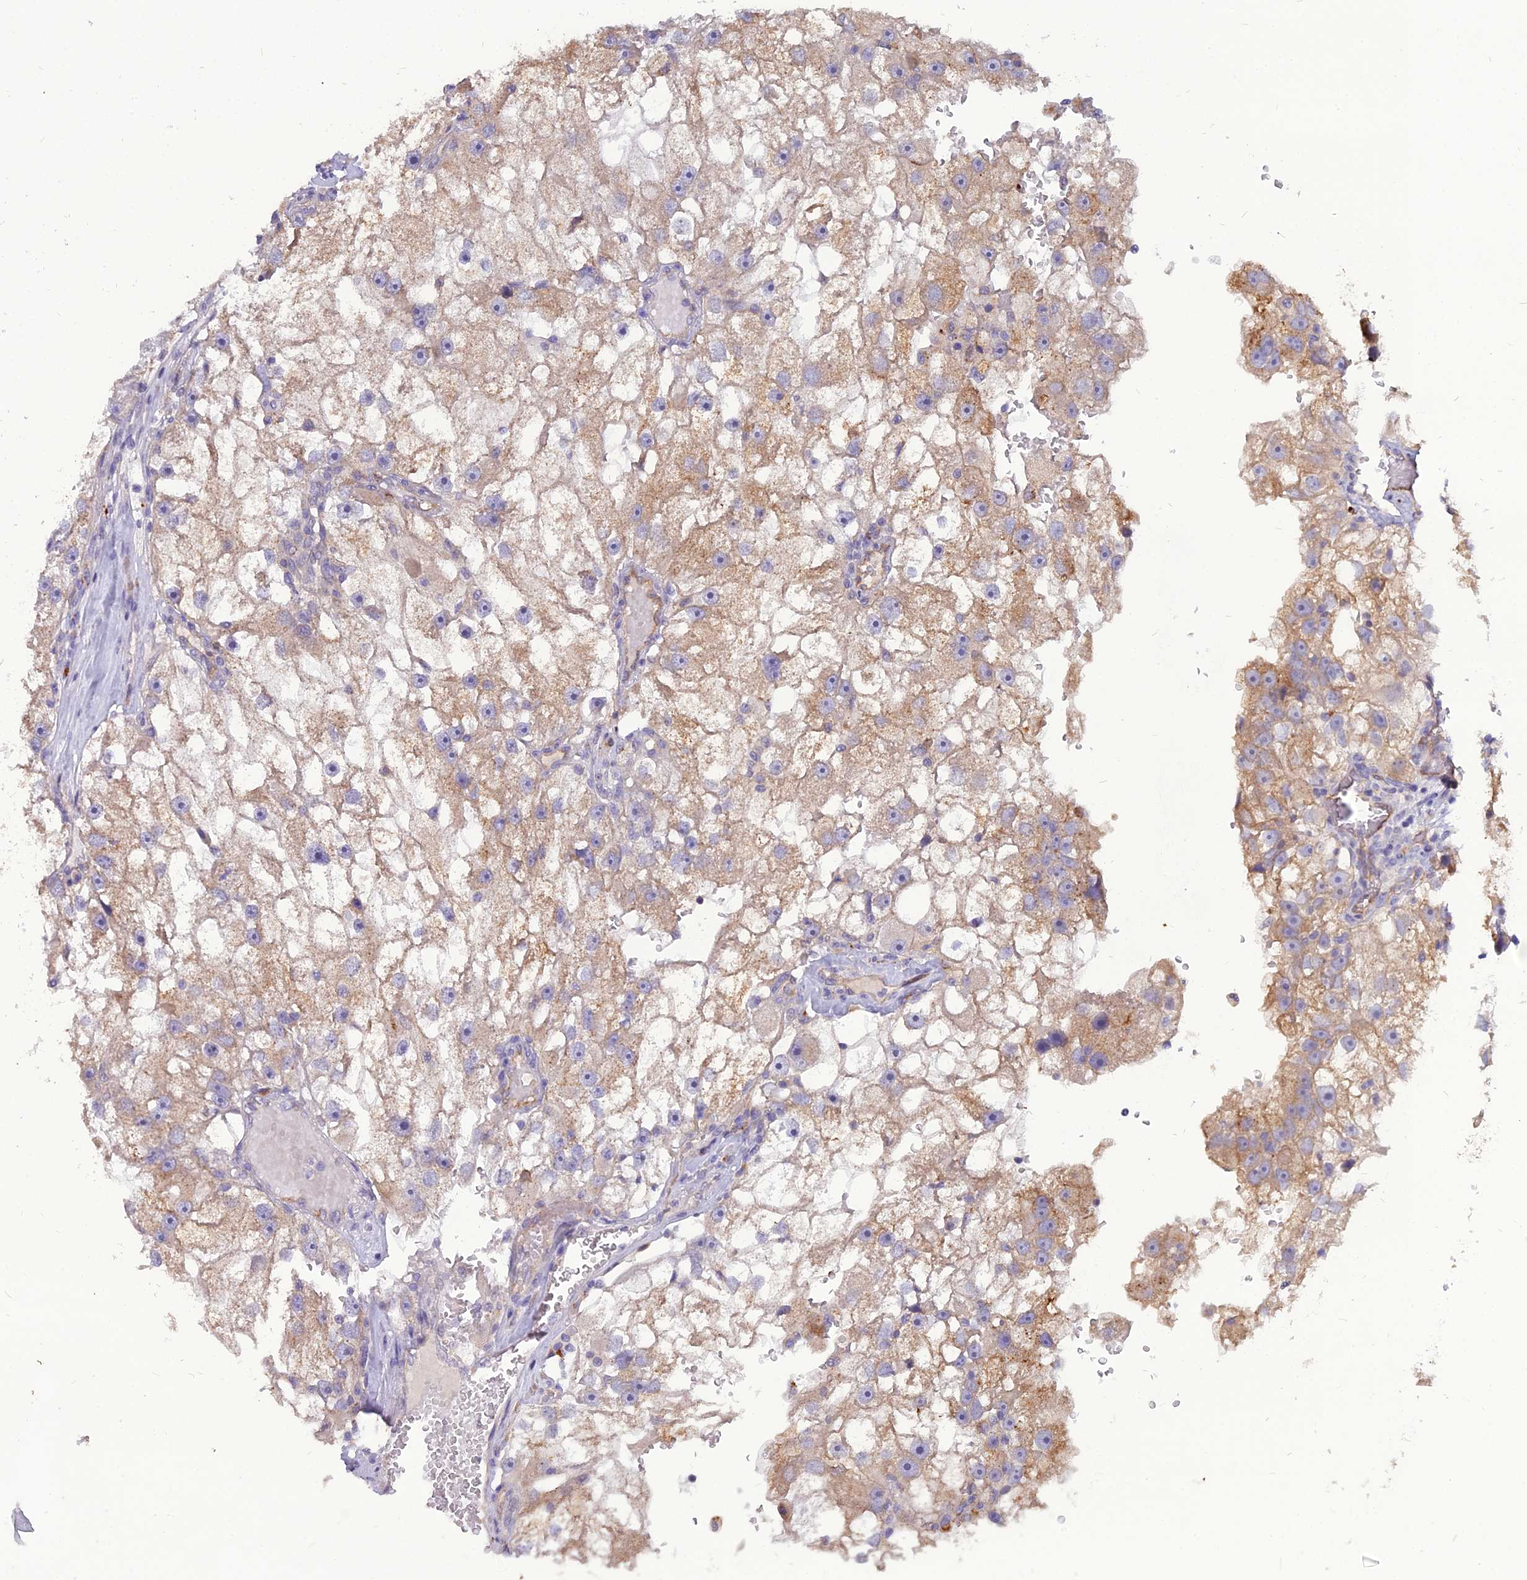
{"staining": {"intensity": "weak", "quantity": ">75%", "location": "cytoplasmic/membranous"}, "tissue": "renal cancer", "cell_type": "Tumor cells", "image_type": "cancer", "snomed": [{"axis": "morphology", "description": "Adenocarcinoma, NOS"}, {"axis": "topography", "description": "Kidney"}], "caption": "Brown immunohistochemical staining in renal cancer shows weak cytoplasmic/membranous positivity in approximately >75% of tumor cells.", "gene": "PCED1B", "patient": {"sex": "male", "age": 63}}